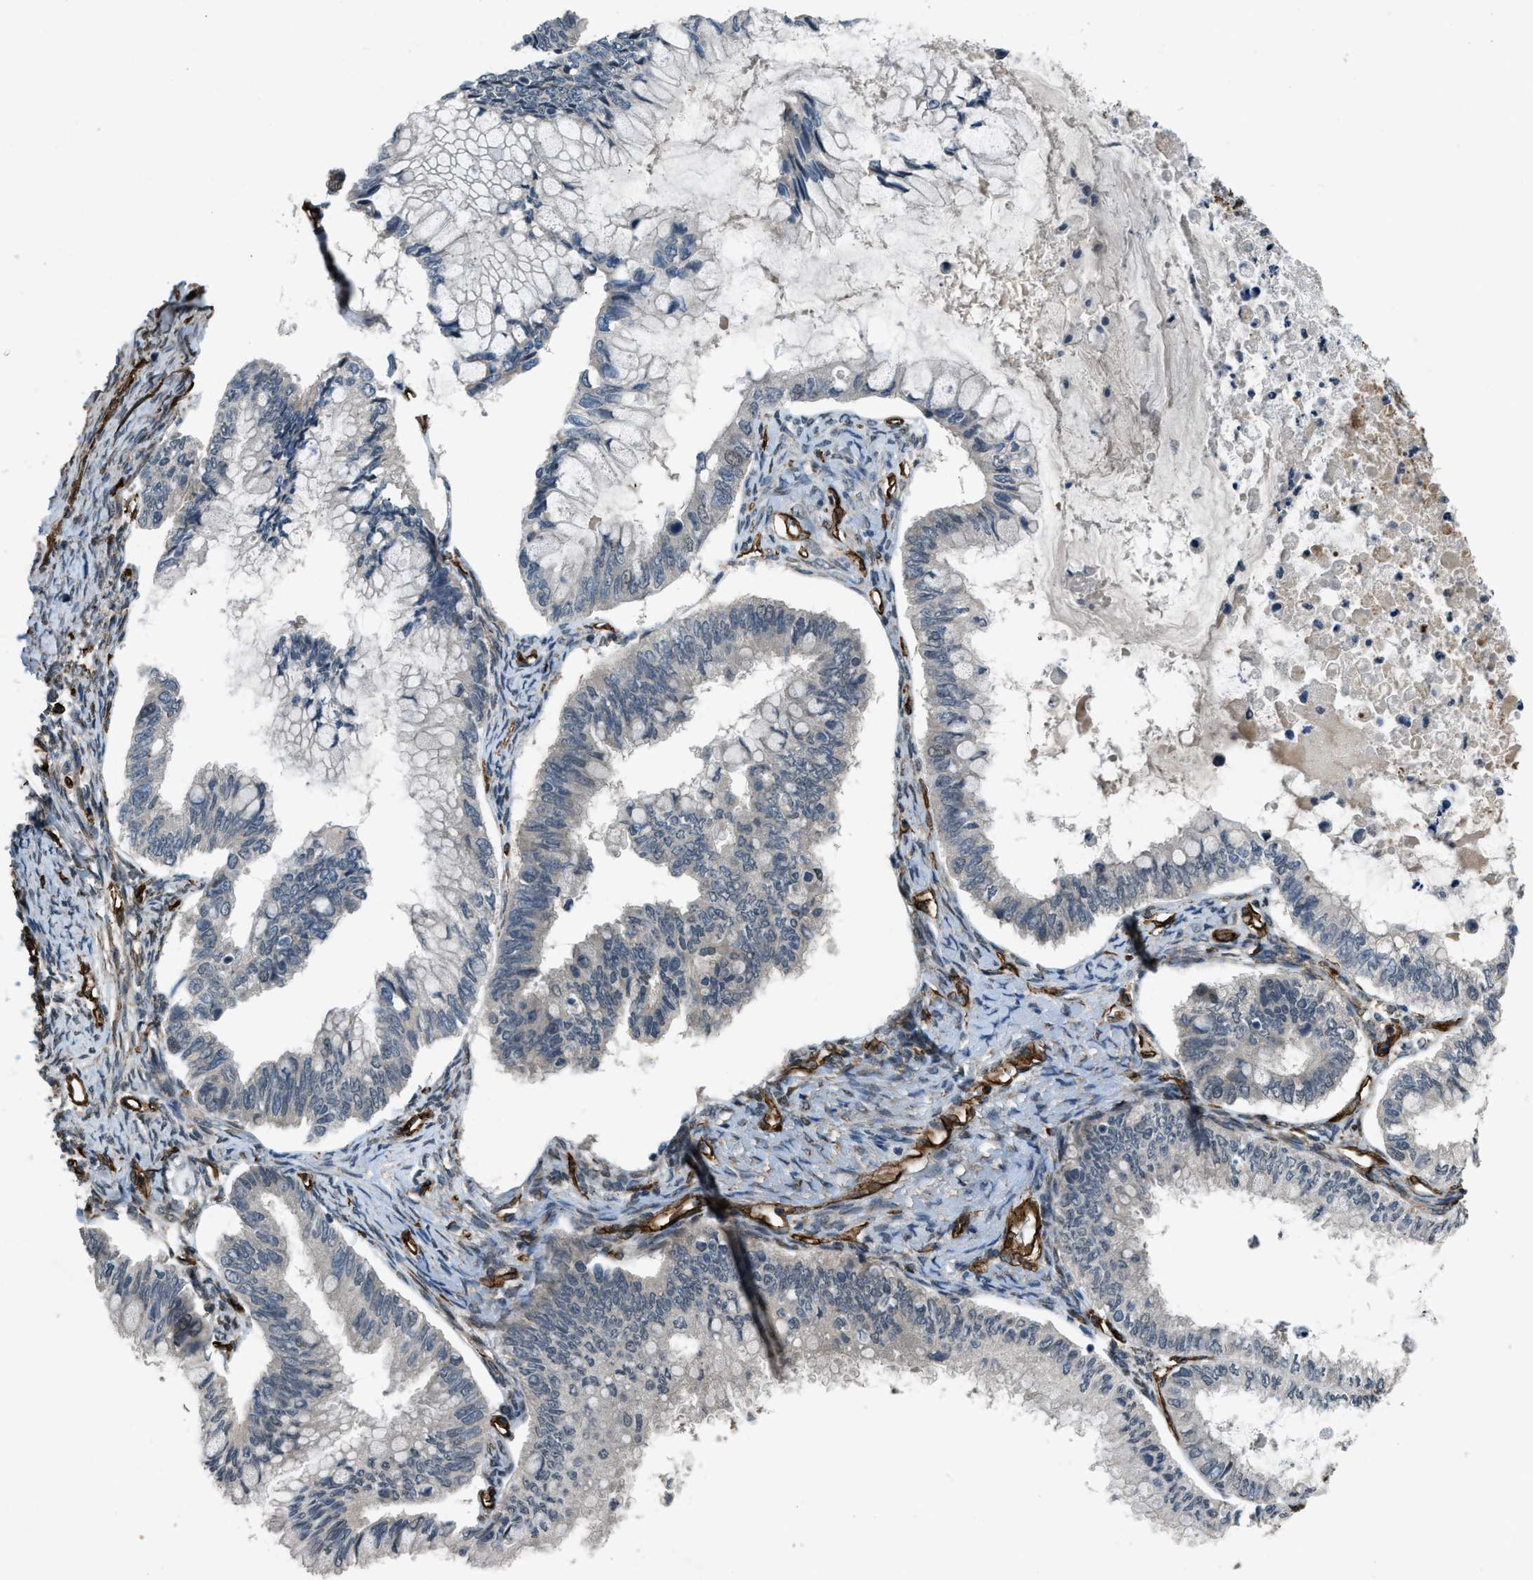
{"staining": {"intensity": "moderate", "quantity": "<25%", "location": "cytoplasmic/membranous,nuclear"}, "tissue": "ovarian cancer", "cell_type": "Tumor cells", "image_type": "cancer", "snomed": [{"axis": "morphology", "description": "Cystadenocarcinoma, mucinous, NOS"}, {"axis": "topography", "description": "Ovary"}], "caption": "Approximately <25% of tumor cells in ovarian cancer (mucinous cystadenocarcinoma) display moderate cytoplasmic/membranous and nuclear protein expression as visualized by brown immunohistochemical staining.", "gene": "NMB", "patient": {"sex": "female", "age": 80}}